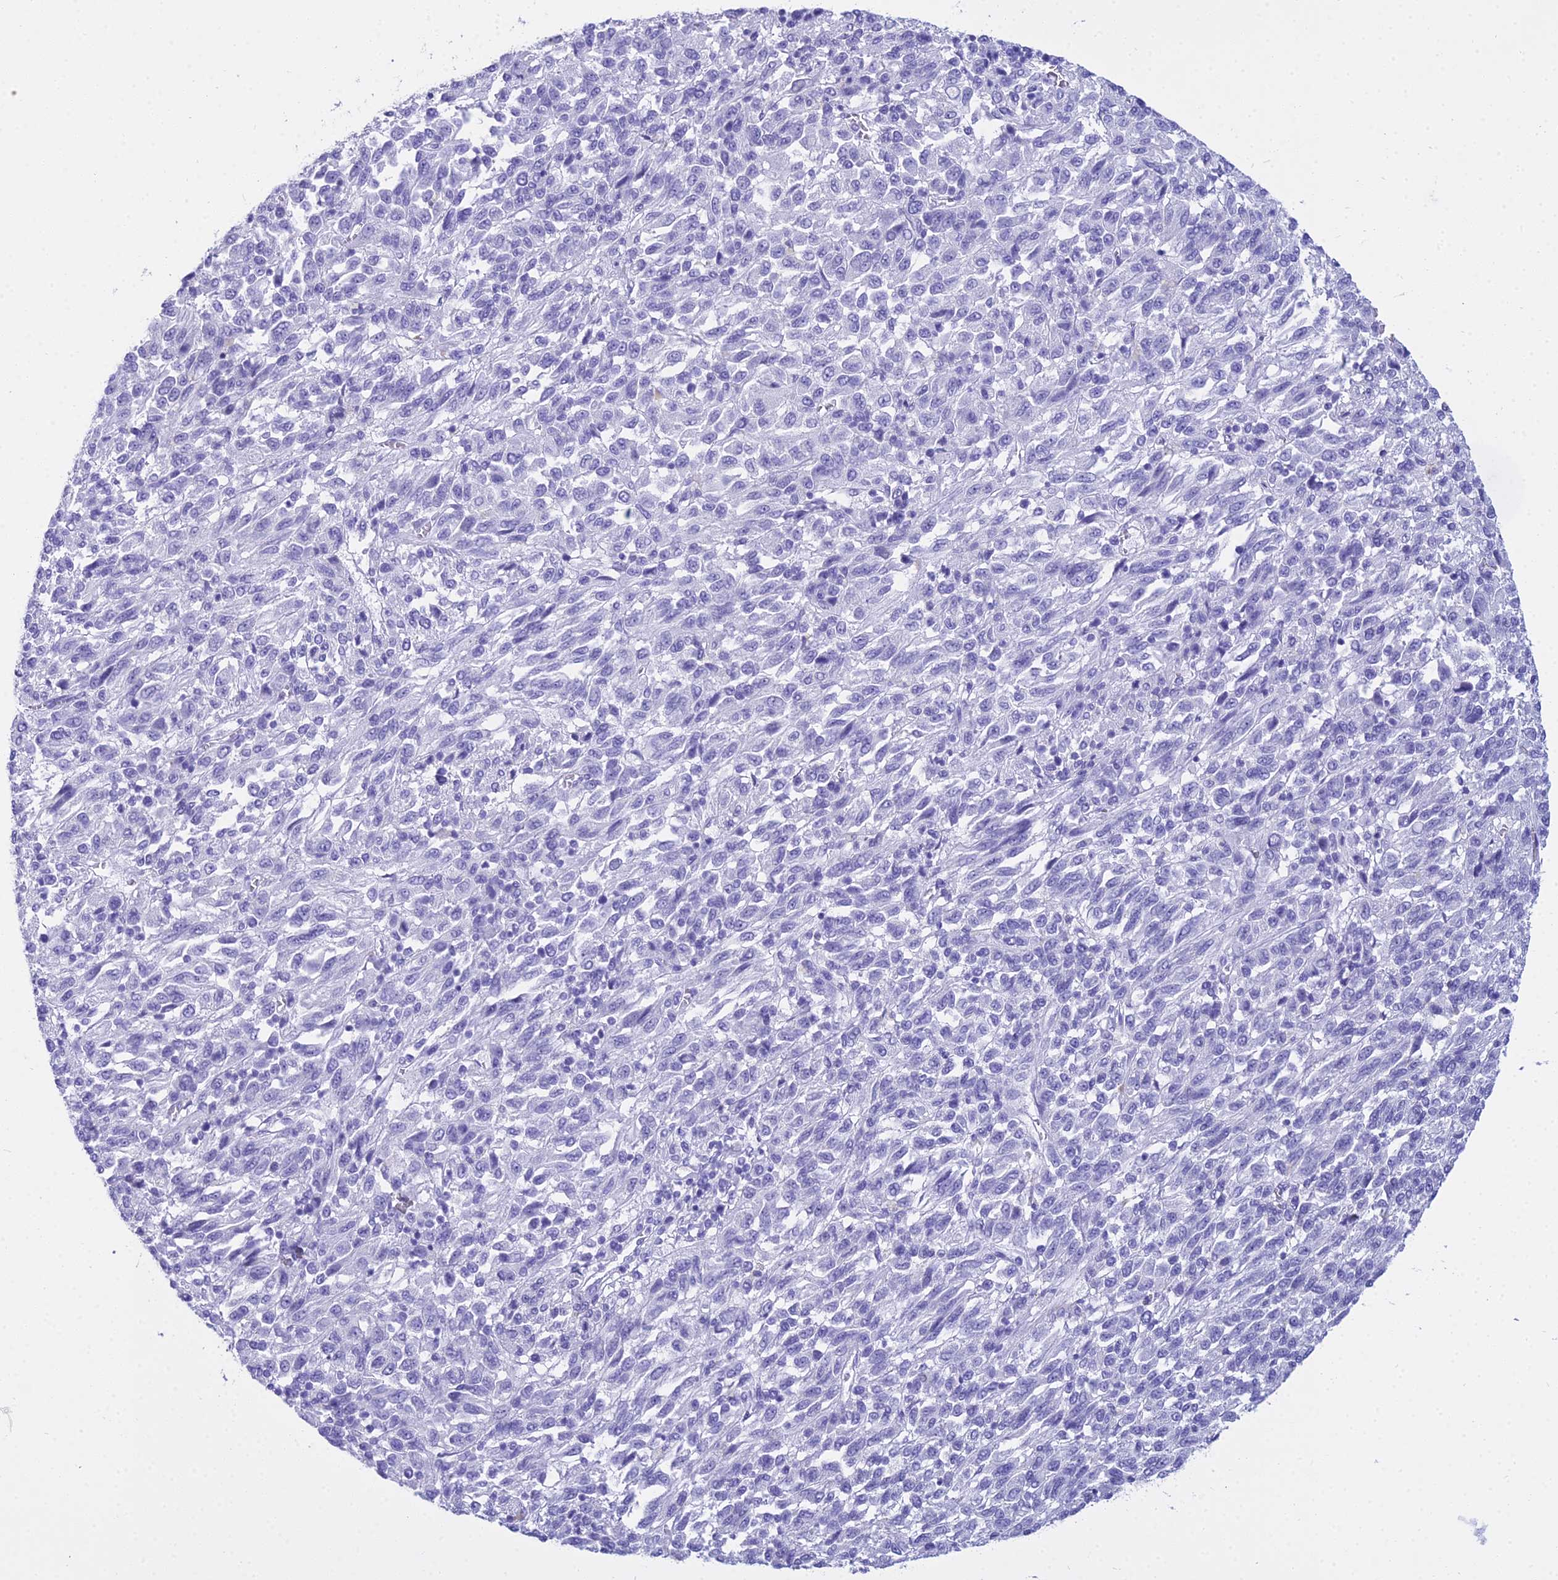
{"staining": {"intensity": "negative", "quantity": "none", "location": "none"}, "tissue": "melanoma", "cell_type": "Tumor cells", "image_type": "cancer", "snomed": [{"axis": "morphology", "description": "Malignant melanoma, Metastatic site"}, {"axis": "topography", "description": "Lung"}], "caption": "There is no significant positivity in tumor cells of malignant melanoma (metastatic site). Nuclei are stained in blue.", "gene": "ZNF442", "patient": {"sex": "male", "age": 64}}